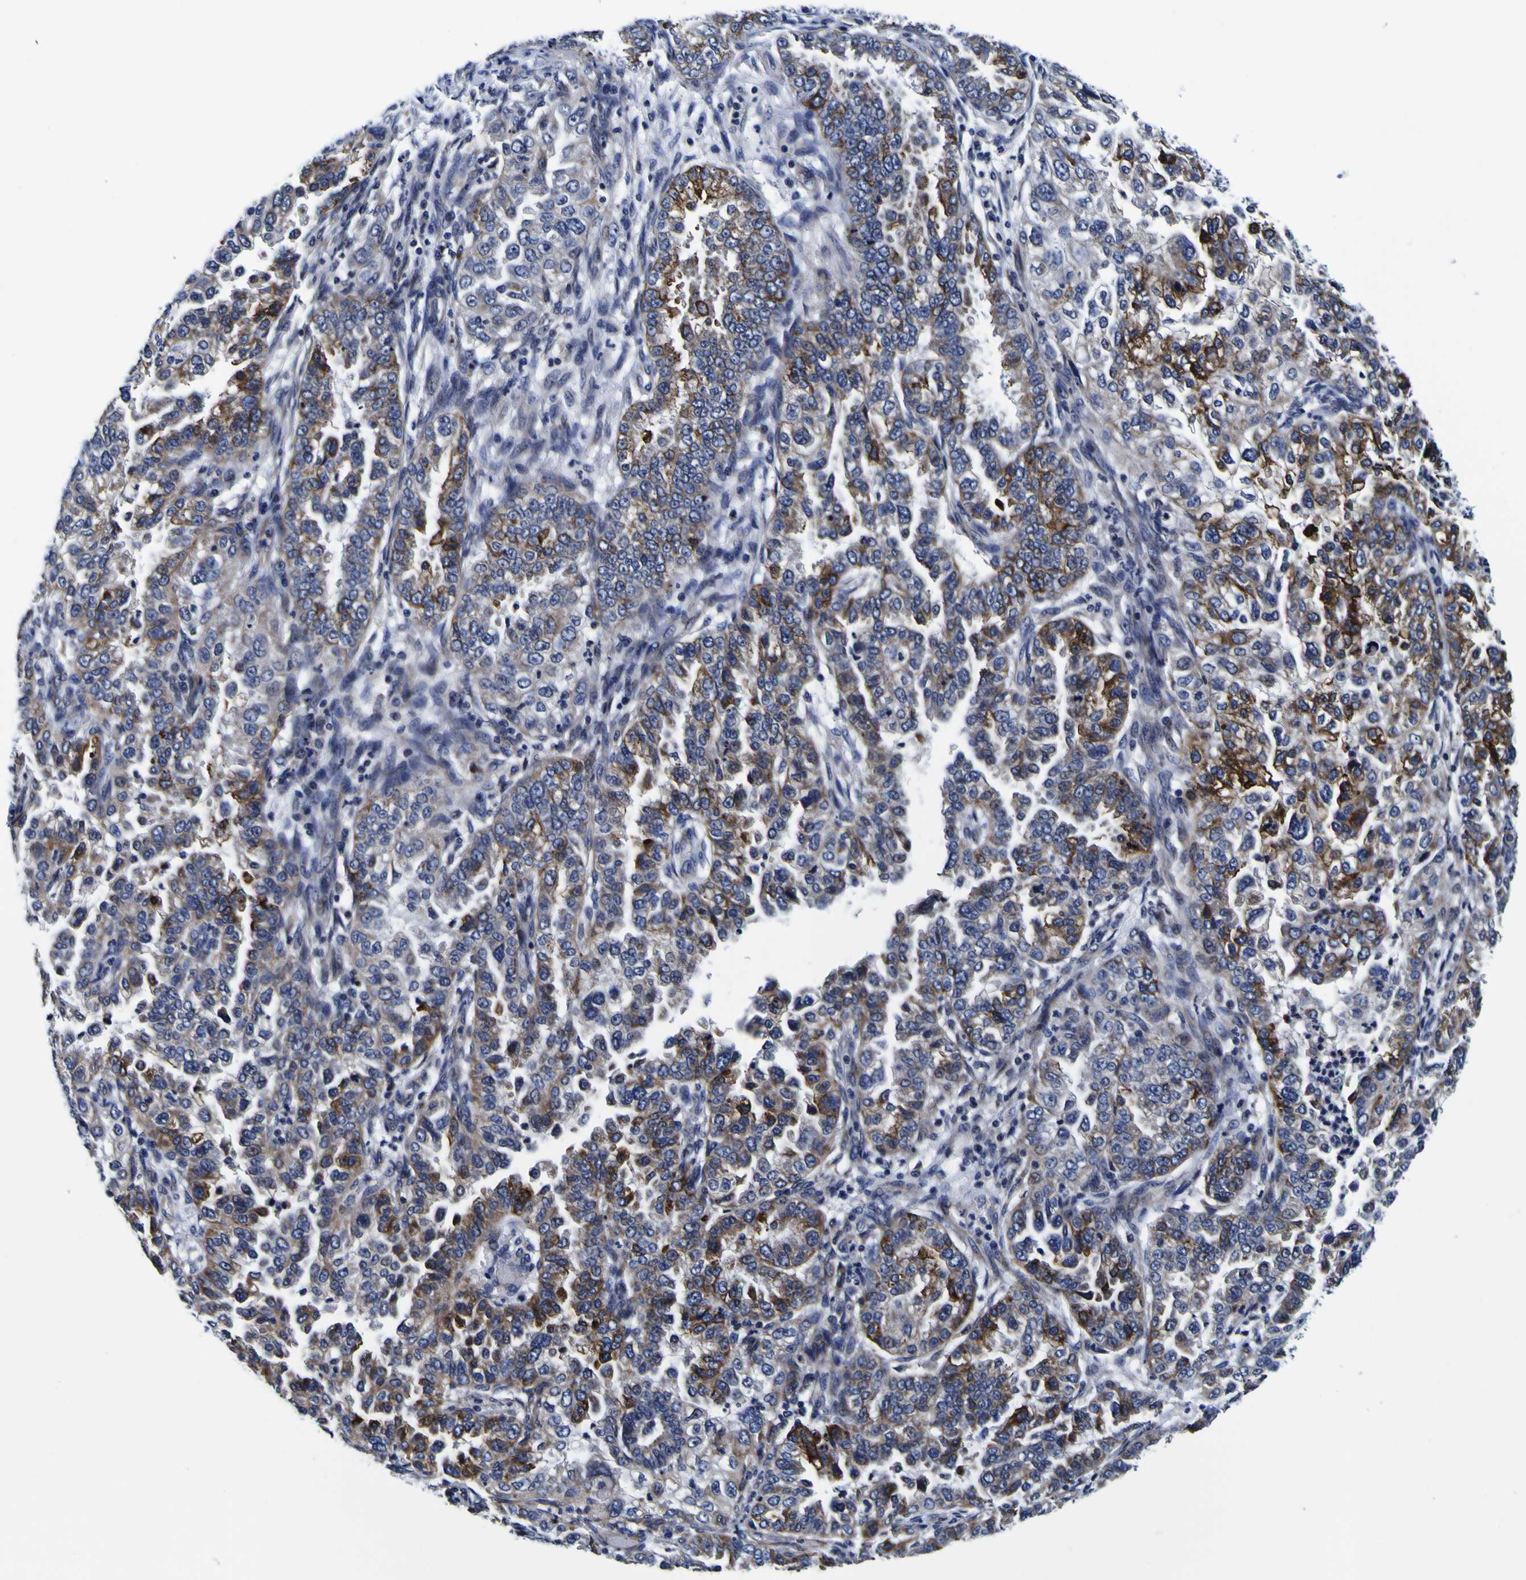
{"staining": {"intensity": "moderate", "quantity": ">75%", "location": "cytoplasmic/membranous"}, "tissue": "endometrial cancer", "cell_type": "Tumor cells", "image_type": "cancer", "snomed": [{"axis": "morphology", "description": "Adenocarcinoma, NOS"}, {"axis": "topography", "description": "Endometrium"}], "caption": "The photomicrograph exhibits immunohistochemical staining of endometrial cancer (adenocarcinoma). There is moderate cytoplasmic/membranous positivity is seen in approximately >75% of tumor cells.", "gene": "PDLIM4", "patient": {"sex": "female", "age": 85}}